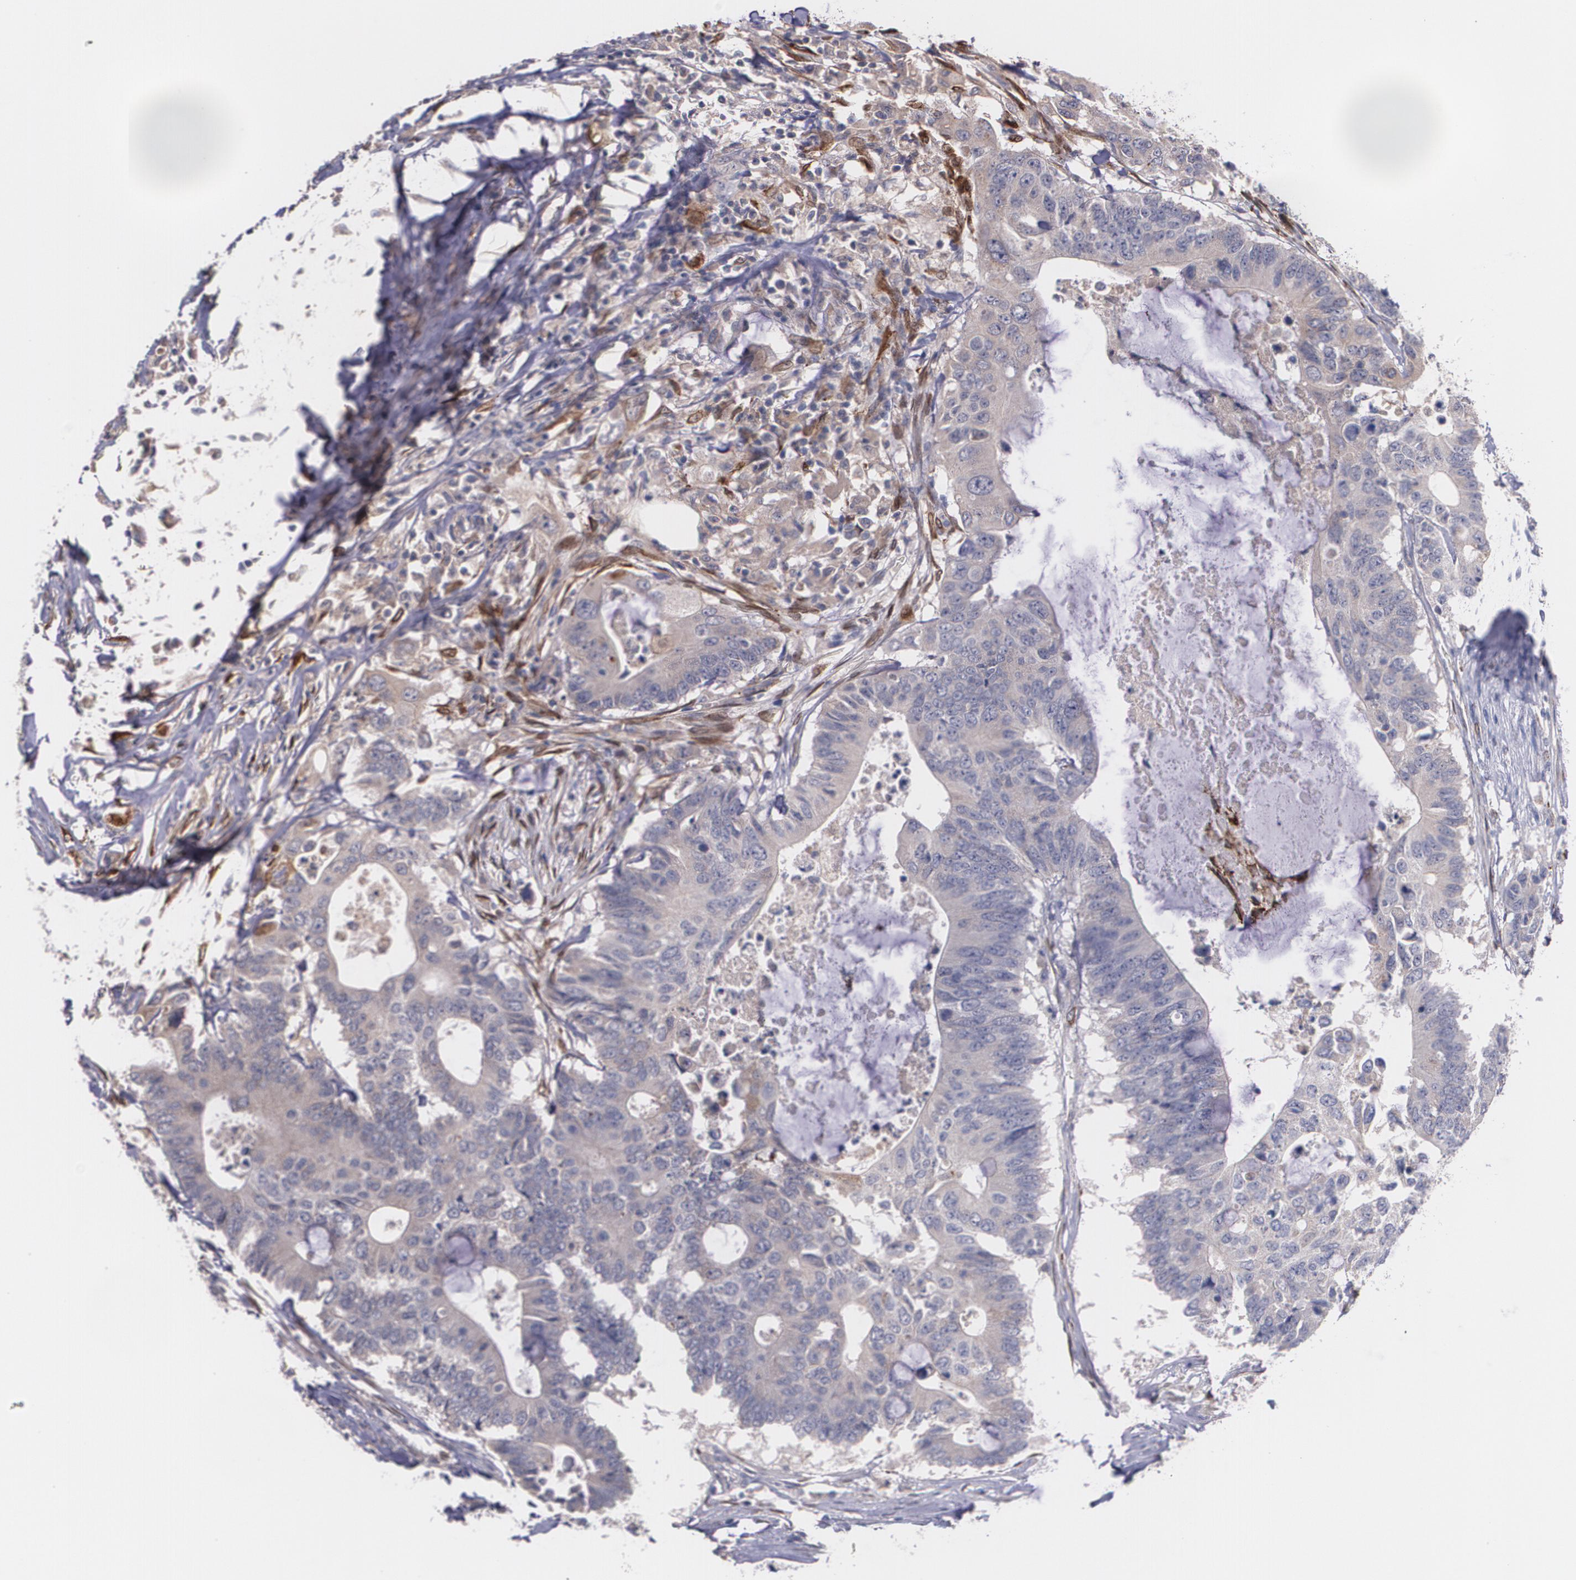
{"staining": {"intensity": "weak", "quantity": "<25%", "location": "cytoplasmic/membranous"}, "tissue": "colorectal cancer", "cell_type": "Tumor cells", "image_type": "cancer", "snomed": [{"axis": "morphology", "description": "Adenocarcinoma, NOS"}, {"axis": "topography", "description": "Colon"}], "caption": "This is a image of immunohistochemistry staining of colorectal adenocarcinoma, which shows no positivity in tumor cells. (Brightfield microscopy of DAB immunohistochemistry (IHC) at high magnification).", "gene": "IFNGR2", "patient": {"sex": "male", "age": 71}}